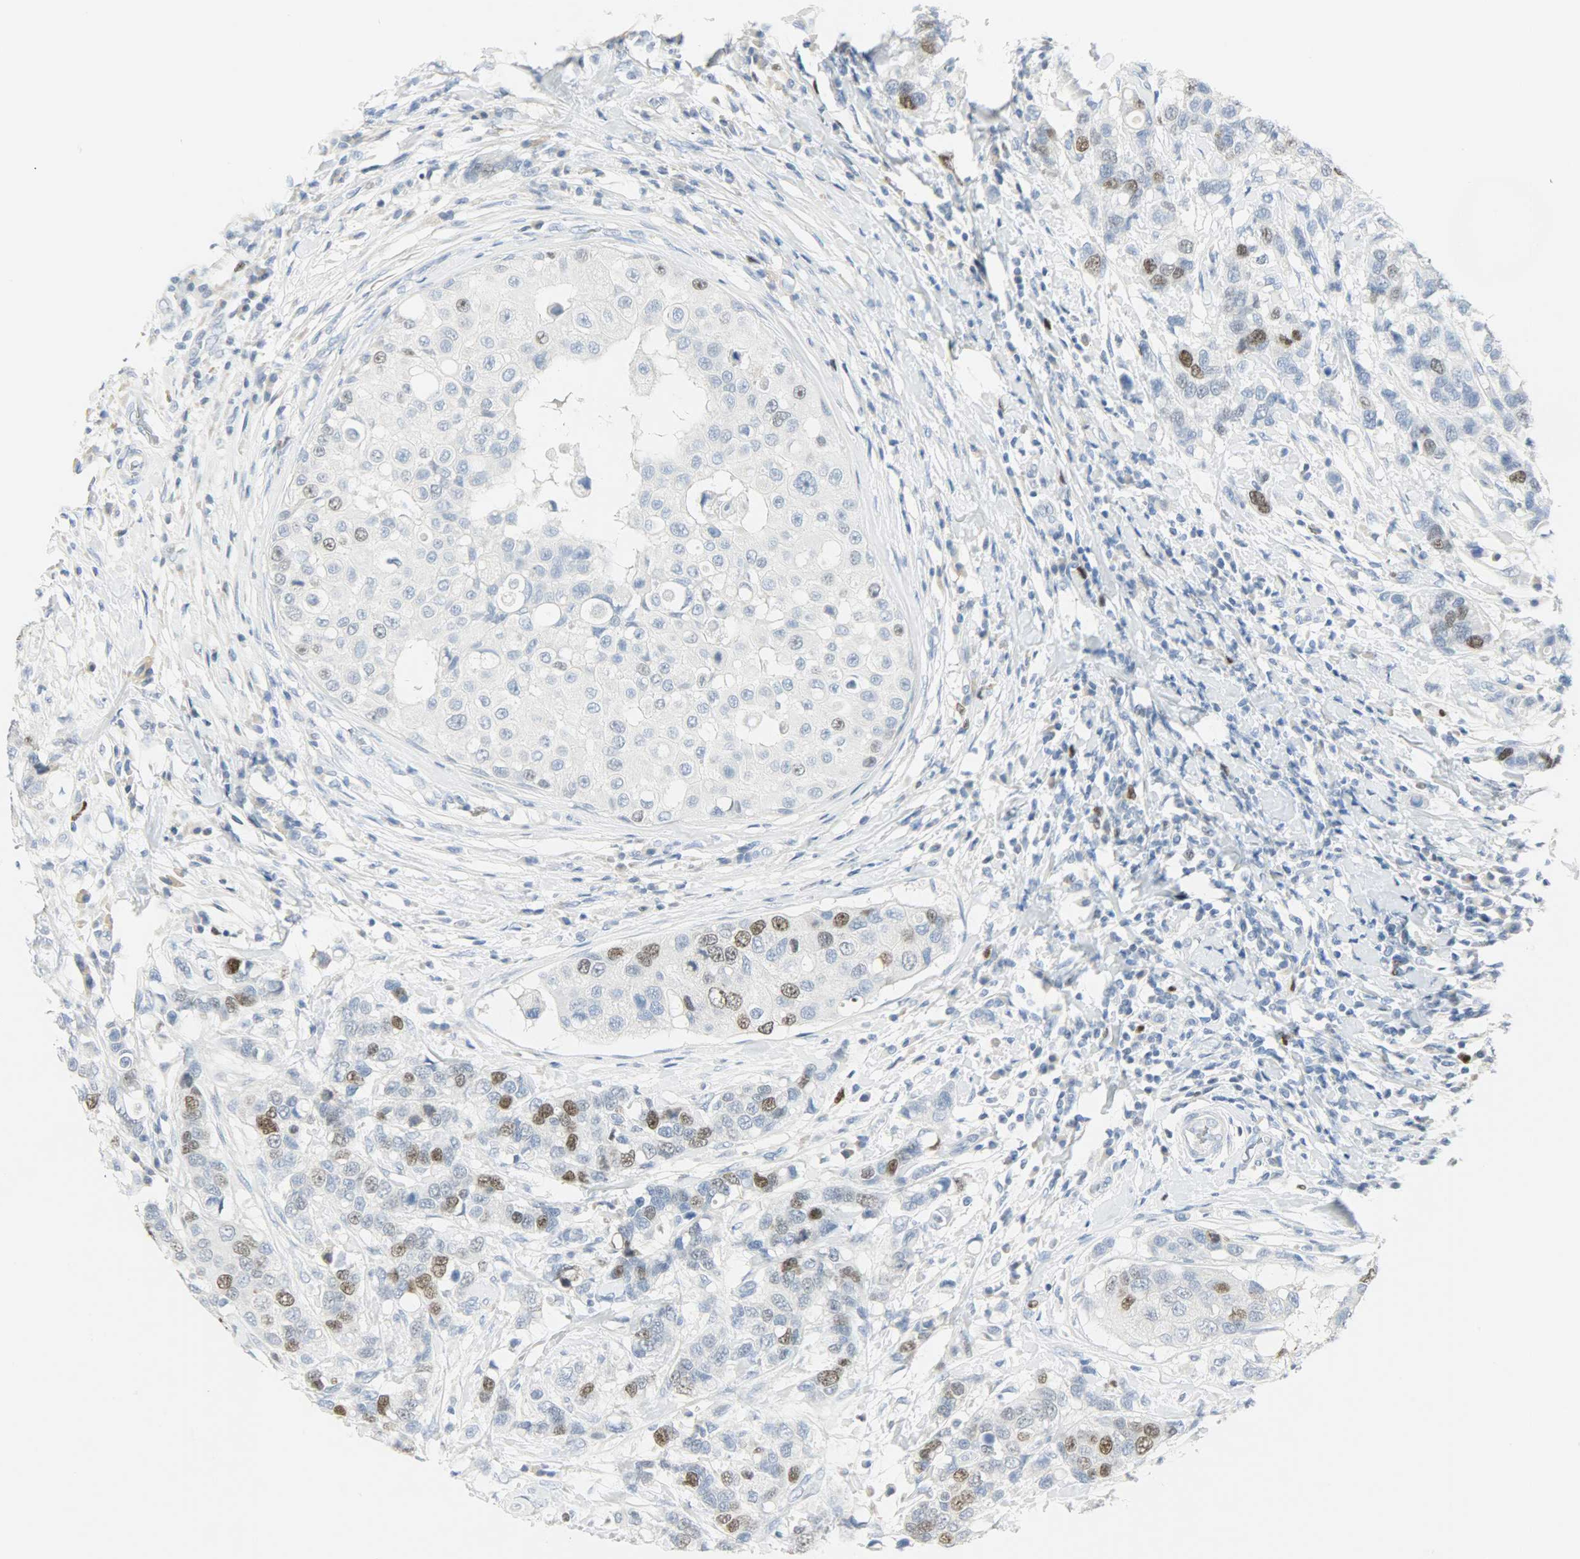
{"staining": {"intensity": "strong", "quantity": "<25%", "location": "nuclear"}, "tissue": "breast cancer", "cell_type": "Tumor cells", "image_type": "cancer", "snomed": [{"axis": "morphology", "description": "Duct carcinoma"}, {"axis": "topography", "description": "Breast"}], "caption": "Immunohistochemistry (IHC) (DAB) staining of breast cancer exhibits strong nuclear protein expression in approximately <25% of tumor cells. The protein is shown in brown color, while the nuclei are stained blue.", "gene": "HELLS", "patient": {"sex": "female", "age": 27}}